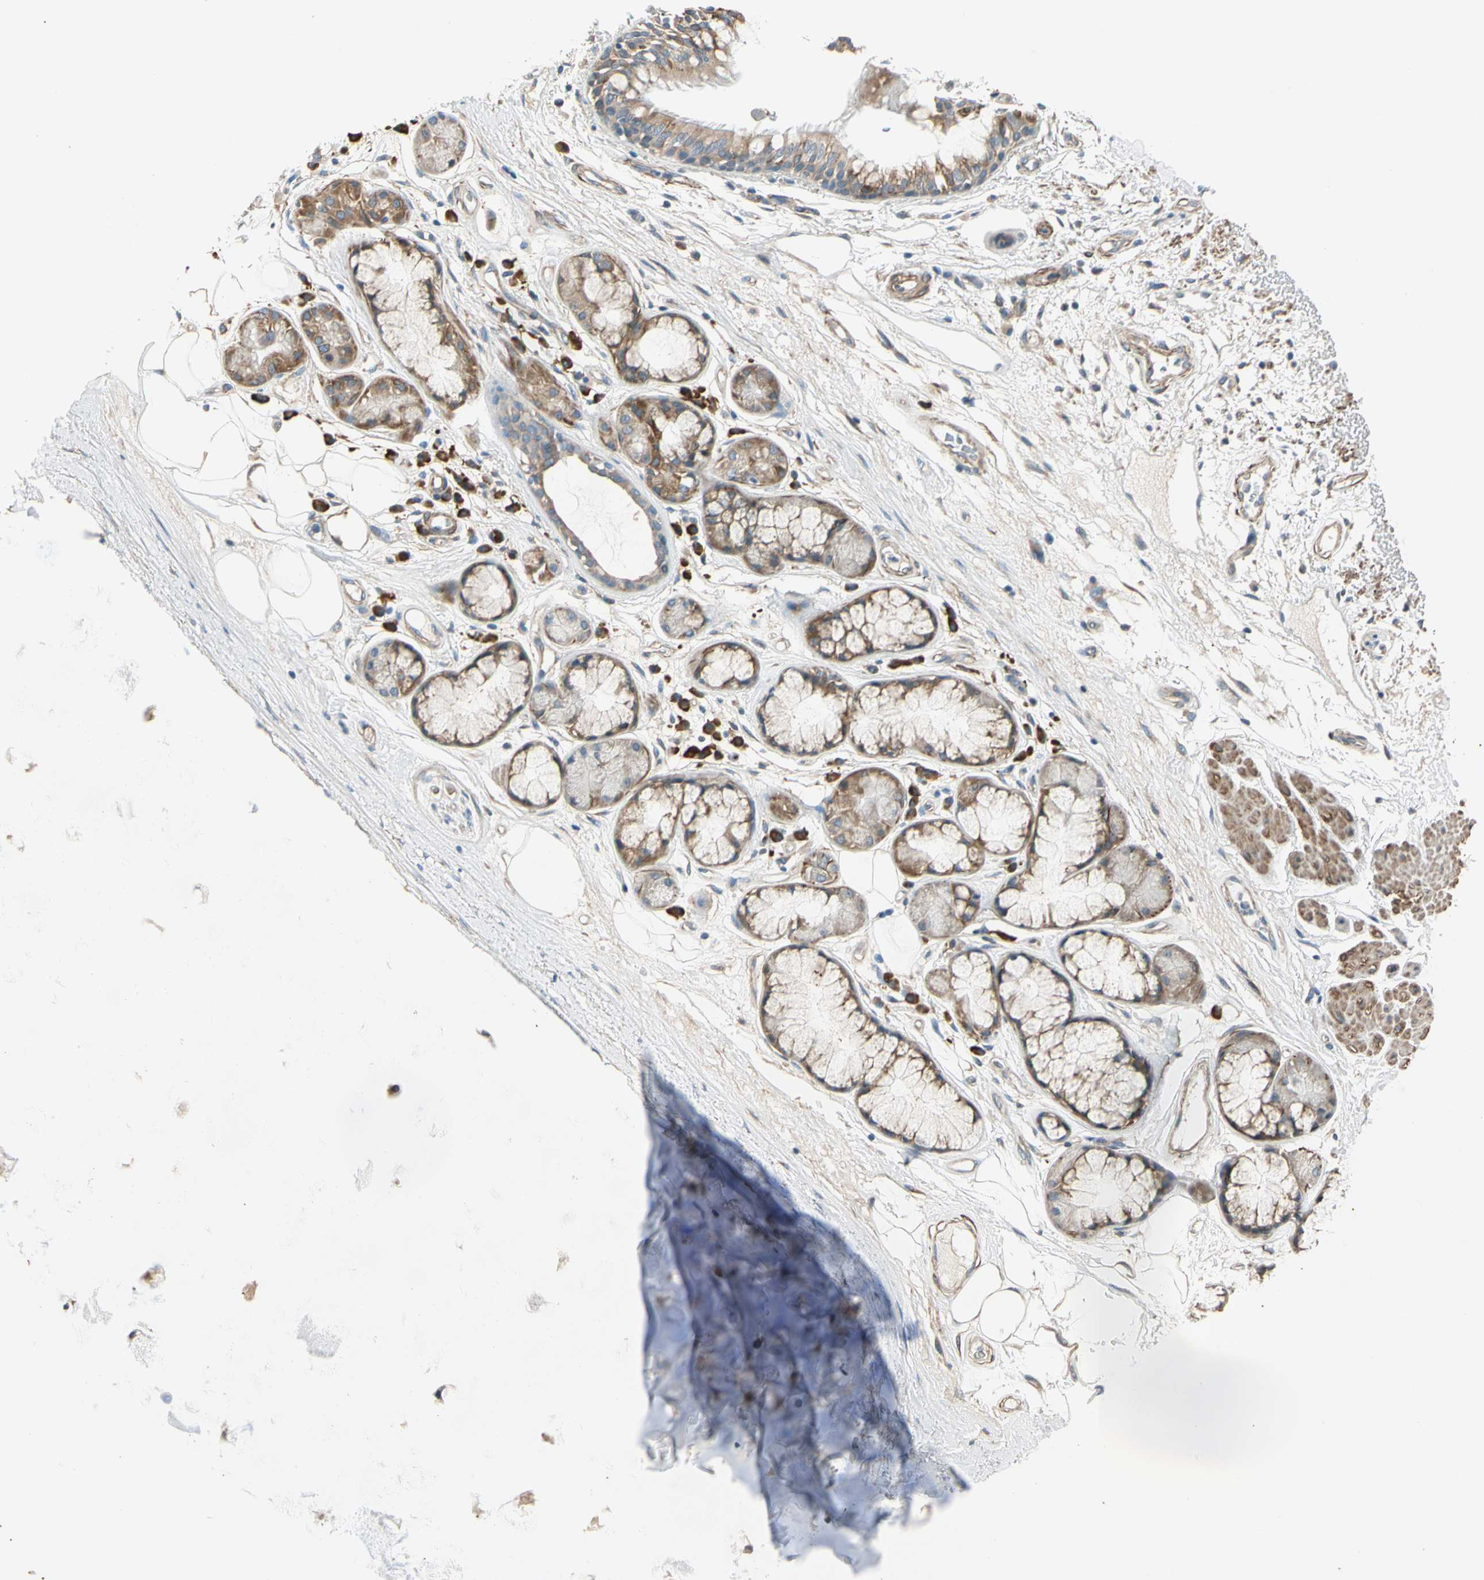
{"staining": {"intensity": "moderate", "quantity": ">75%", "location": "cytoplasmic/membranous"}, "tissue": "bronchus", "cell_type": "Respiratory epithelial cells", "image_type": "normal", "snomed": [{"axis": "morphology", "description": "Normal tissue, NOS"}, {"axis": "topography", "description": "Bronchus"}], "caption": "Bronchus stained with DAB (3,3'-diaminobenzidine) IHC displays medium levels of moderate cytoplasmic/membranous expression in about >75% of respiratory epithelial cells. (Brightfield microscopy of DAB IHC at high magnification).", "gene": "LIMK2", "patient": {"sex": "male", "age": 66}}